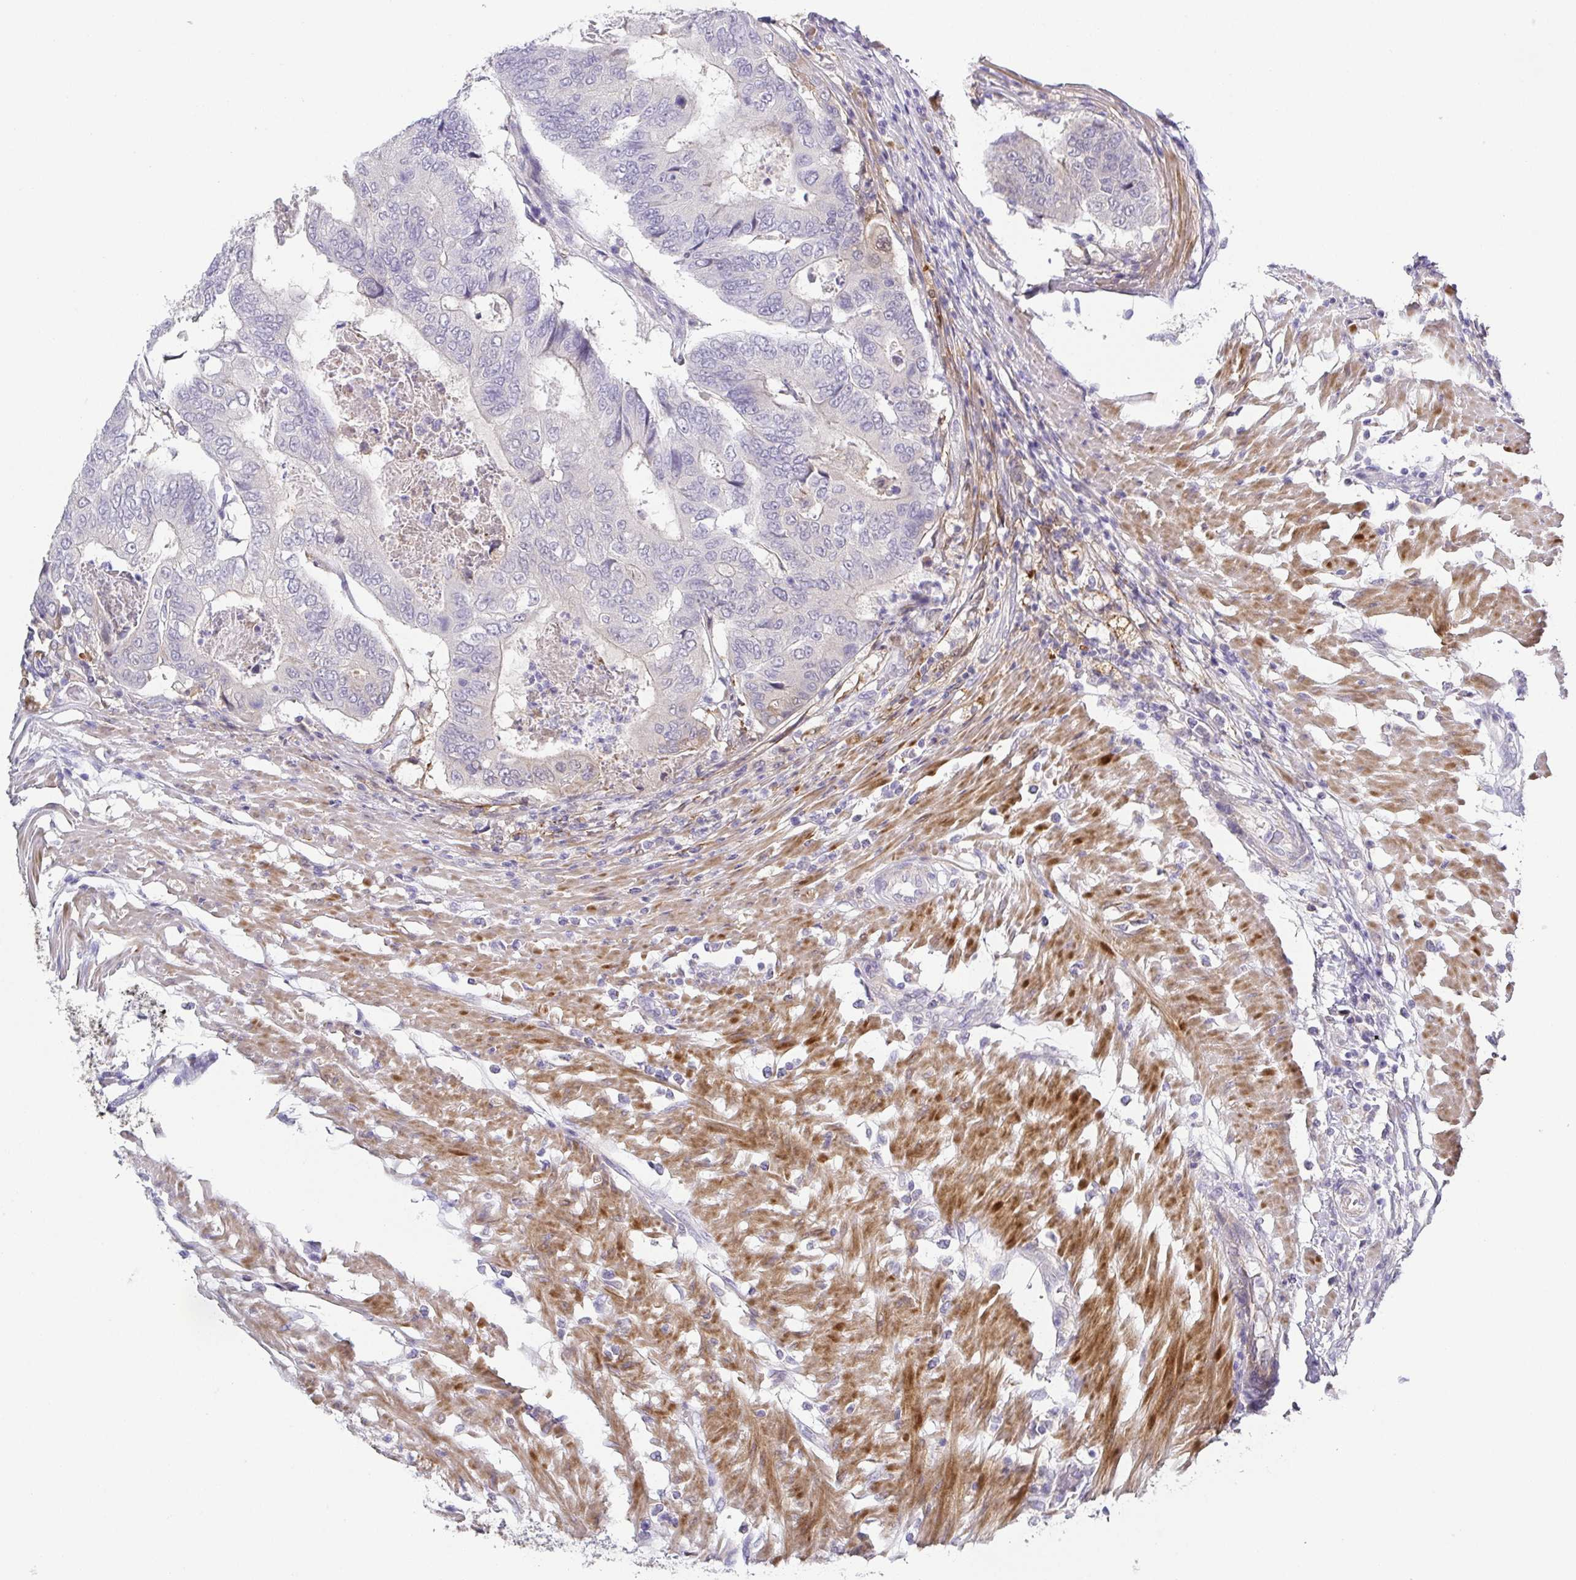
{"staining": {"intensity": "negative", "quantity": "none", "location": "none"}, "tissue": "colorectal cancer", "cell_type": "Tumor cells", "image_type": "cancer", "snomed": [{"axis": "morphology", "description": "Adenocarcinoma, NOS"}, {"axis": "topography", "description": "Colon"}], "caption": "High magnification brightfield microscopy of colorectal cancer (adenocarcinoma) stained with DAB (brown) and counterstained with hematoxylin (blue): tumor cells show no significant expression.", "gene": "RNASE7", "patient": {"sex": "female", "age": 48}}